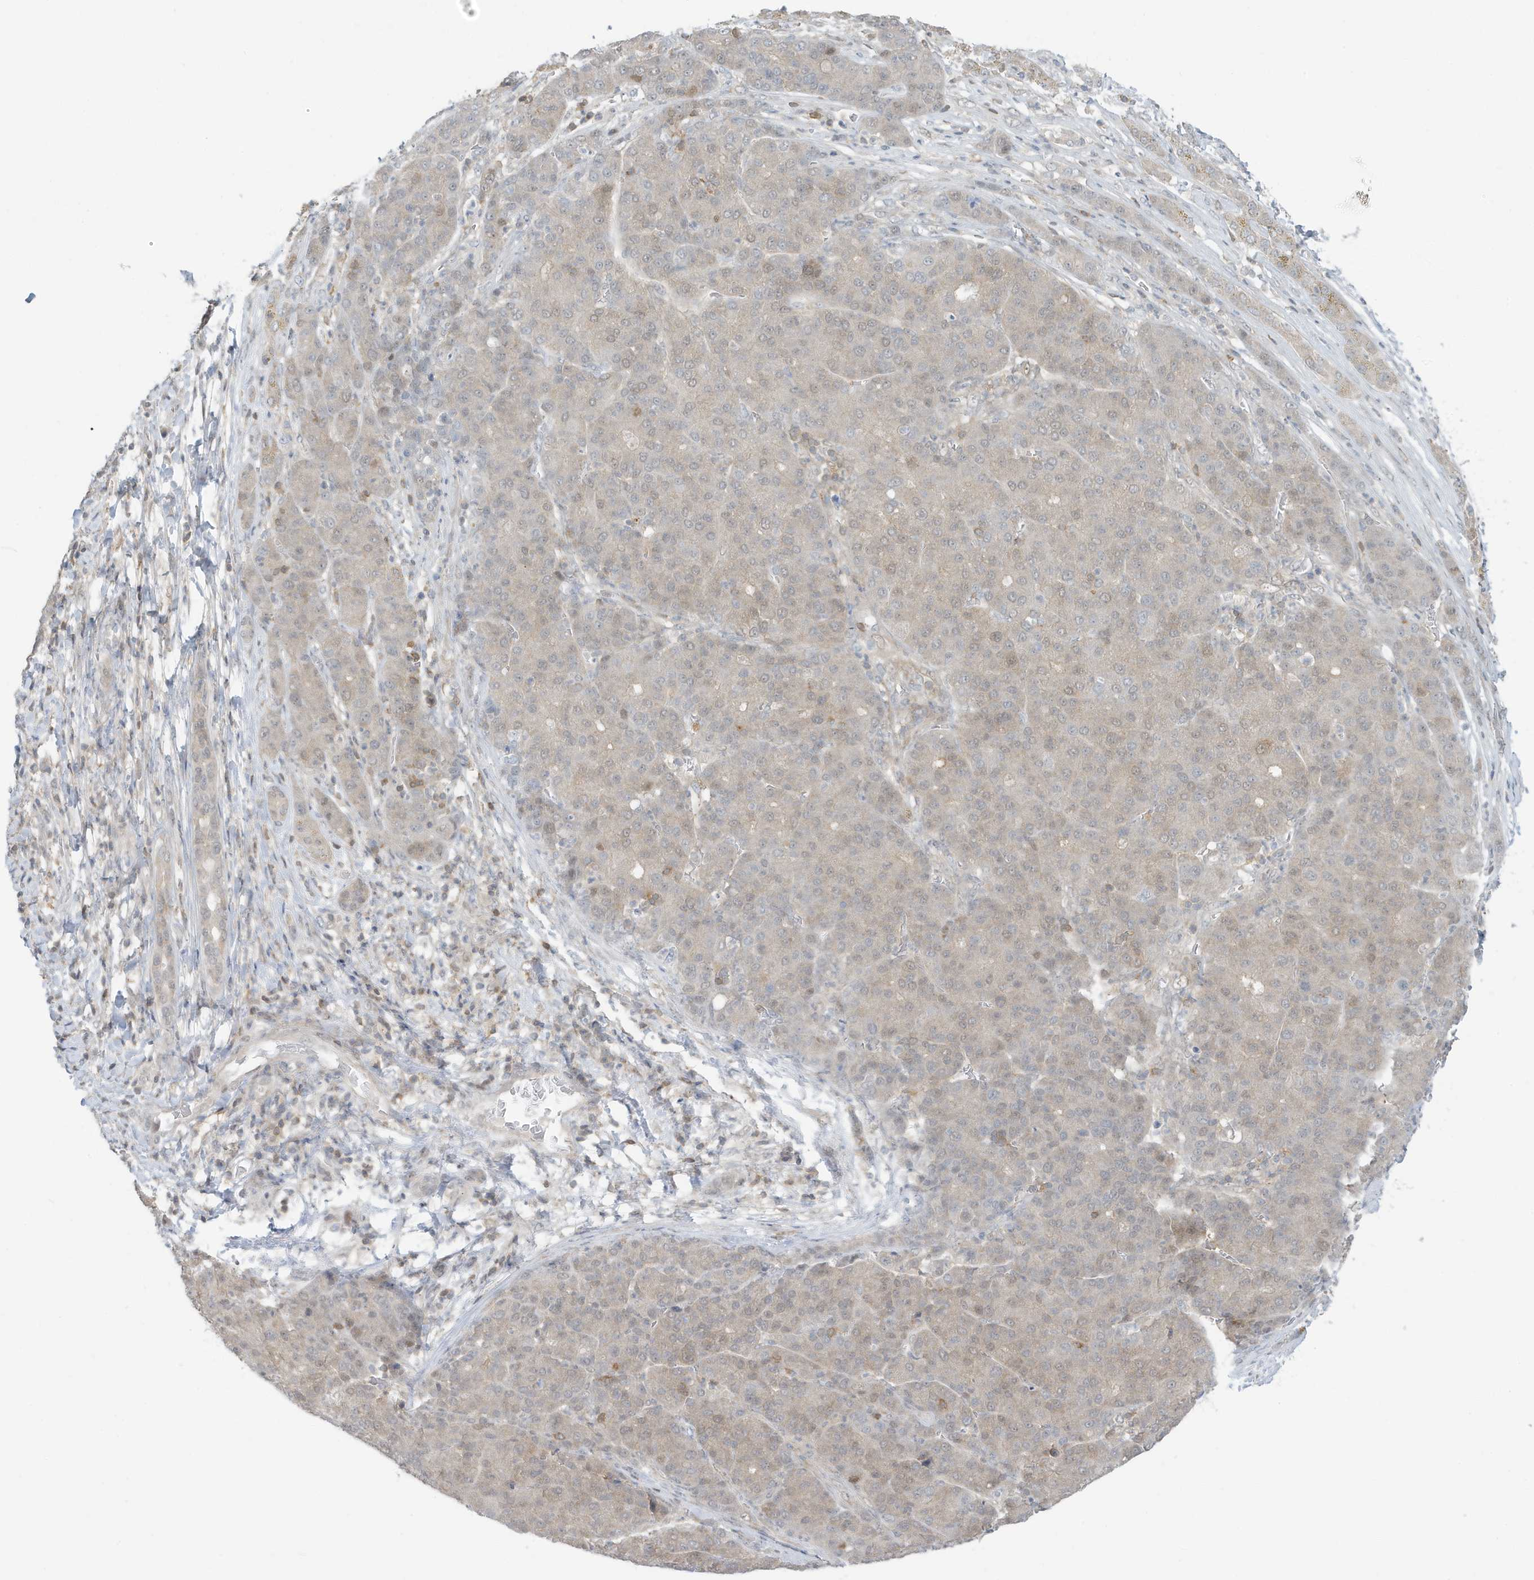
{"staining": {"intensity": "negative", "quantity": "none", "location": "none"}, "tissue": "liver cancer", "cell_type": "Tumor cells", "image_type": "cancer", "snomed": [{"axis": "morphology", "description": "Carcinoma, Hepatocellular, NOS"}, {"axis": "topography", "description": "Liver"}], "caption": "Tumor cells show no significant staining in liver cancer.", "gene": "OGA", "patient": {"sex": "male", "age": 65}}